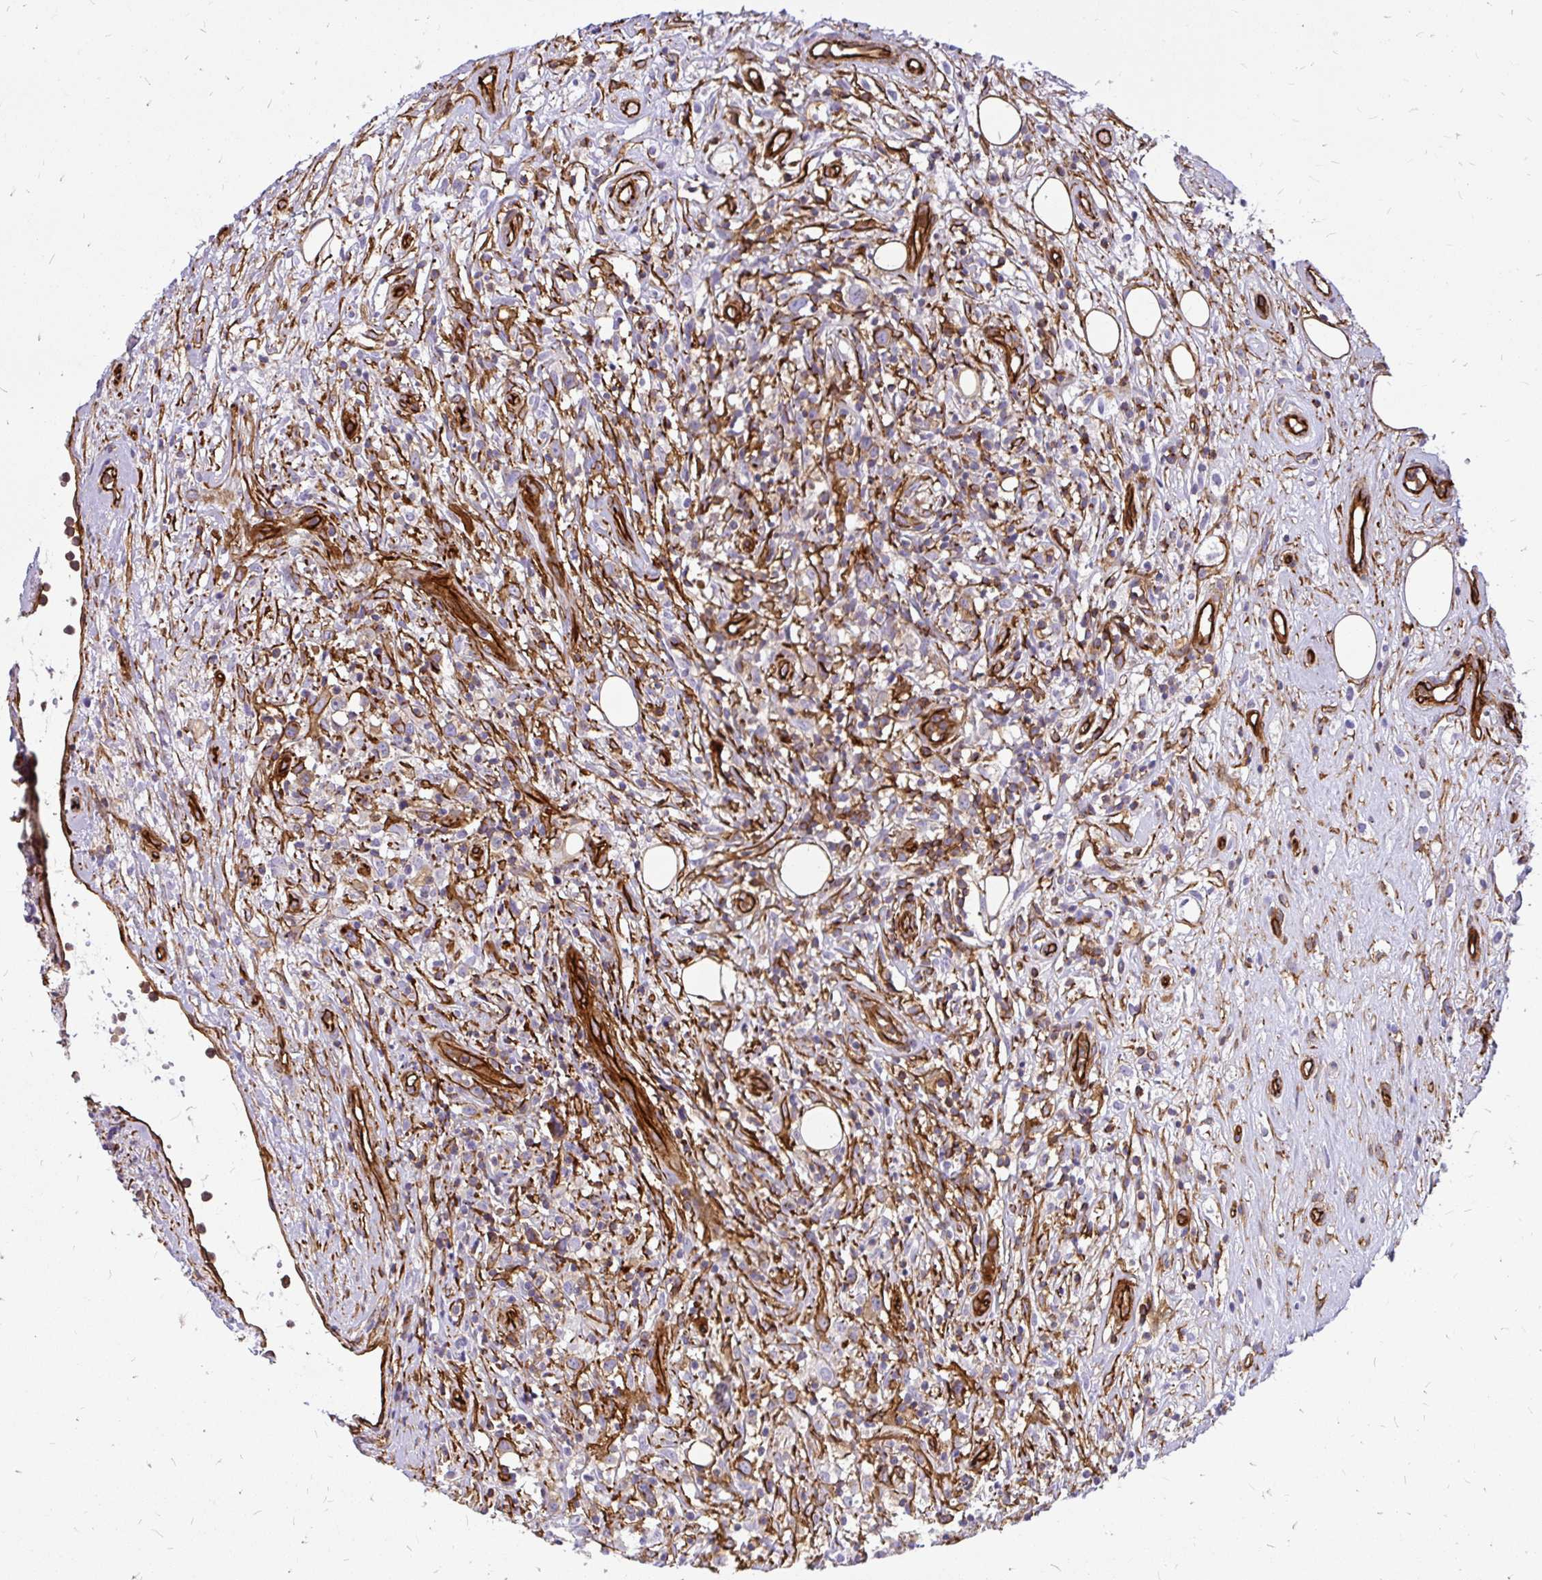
{"staining": {"intensity": "negative", "quantity": "none", "location": "none"}, "tissue": "lymphoma", "cell_type": "Tumor cells", "image_type": "cancer", "snomed": [{"axis": "morphology", "description": "Hodgkin's disease, NOS"}, {"axis": "topography", "description": "No Tissue"}], "caption": "Lymphoma stained for a protein using IHC displays no positivity tumor cells.", "gene": "MAP1LC3B", "patient": {"sex": "female", "age": 21}}